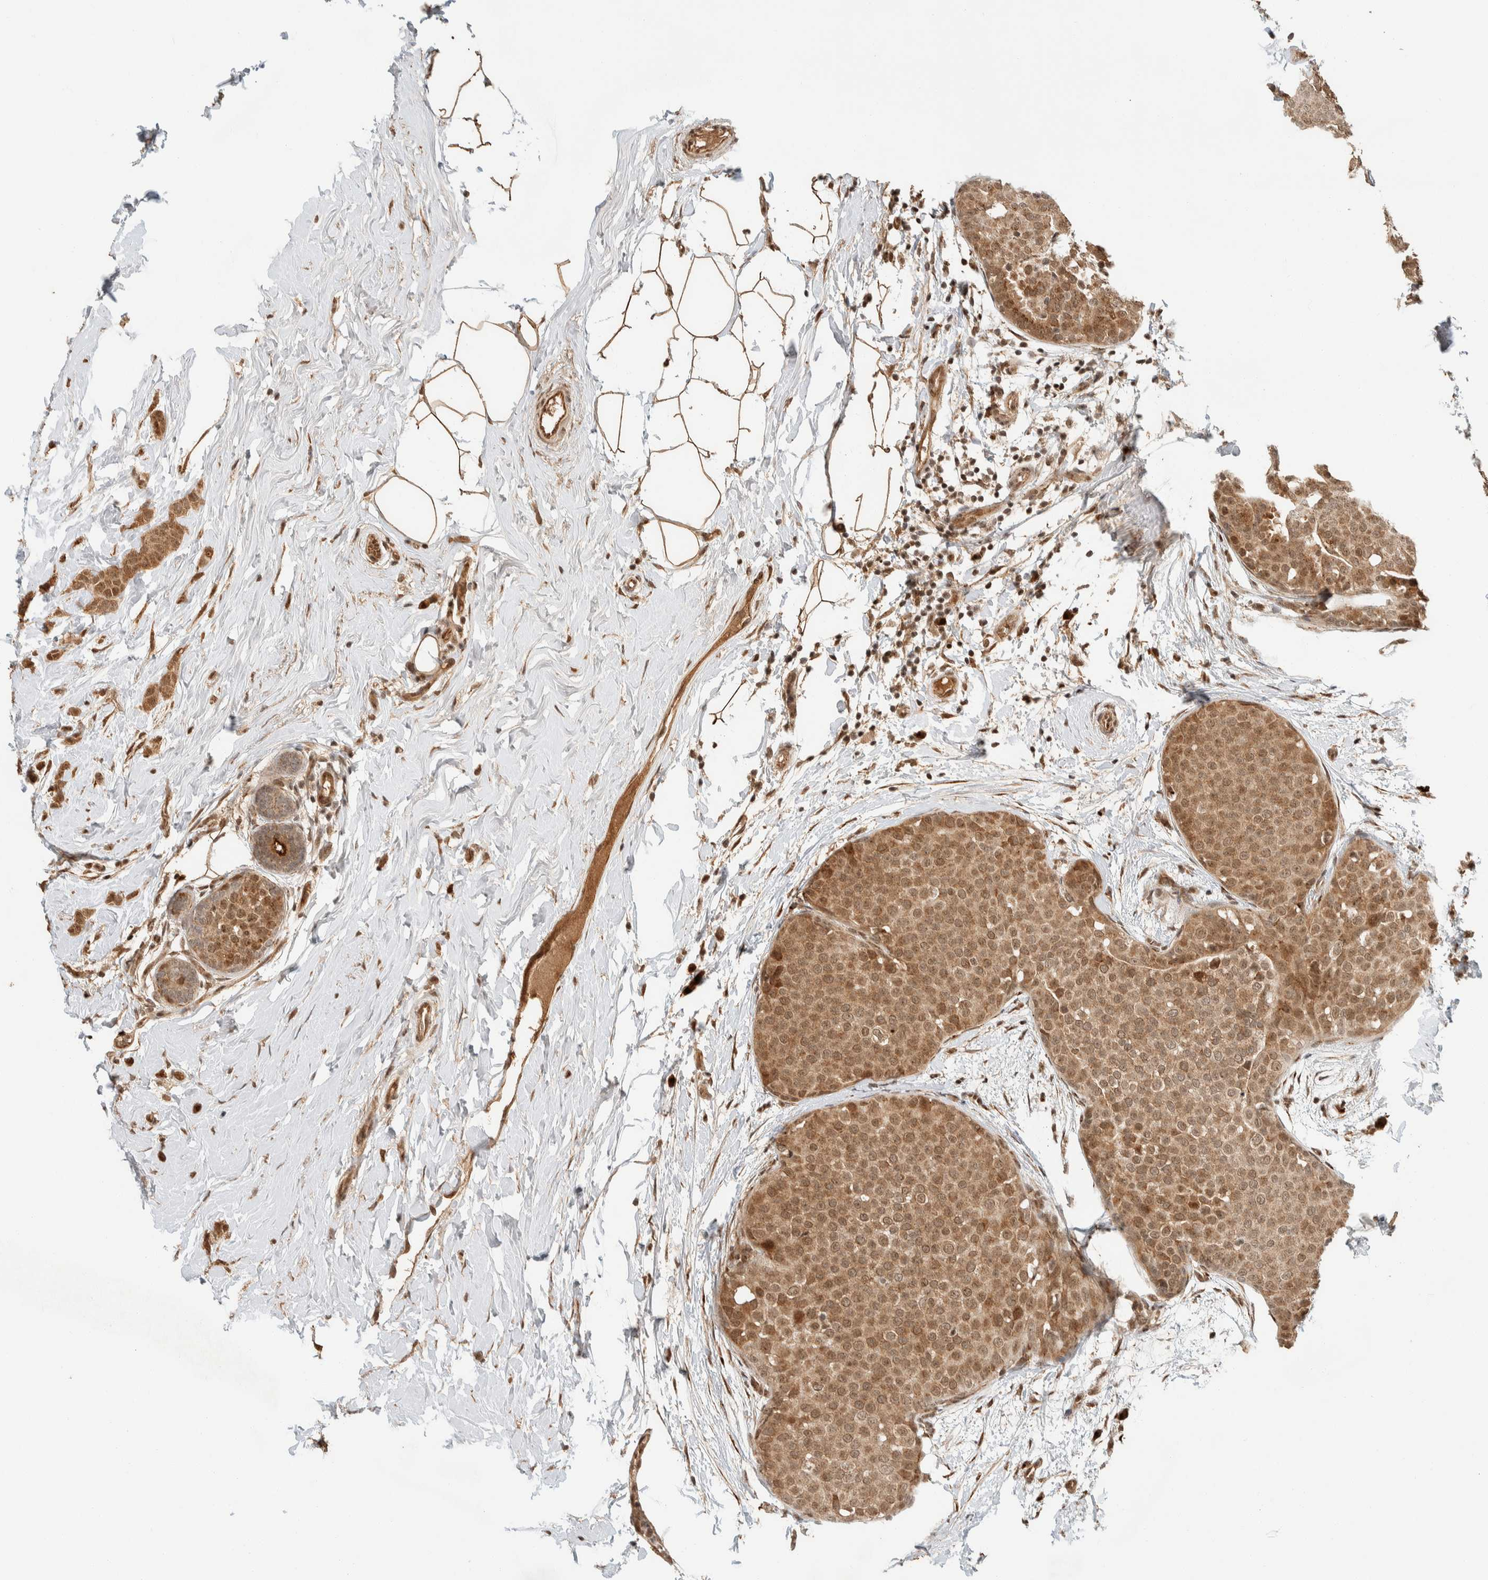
{"staining": {"intensity": "moderate", "quantity": ">75%", "location": "cytoplasmic/membranous,nuclear"}, "tissue": "breast cancer", "cell_type": "Tumor cells", "image_type": "cancer", "snomed": [{"axis": "morphology", "description": "Lobular carcinoma, in situ"}, {"axis": "morphology", "description": "Lobular carcinoma"}, {"axis": "topography", "description": "Breast"}], "caption": "Breast lobular carcinoma stained with a protein marker displays moderate staining in tumor cells.", "gene": "ZBTB2", "patient": {"sex": "female", "age": 41}}